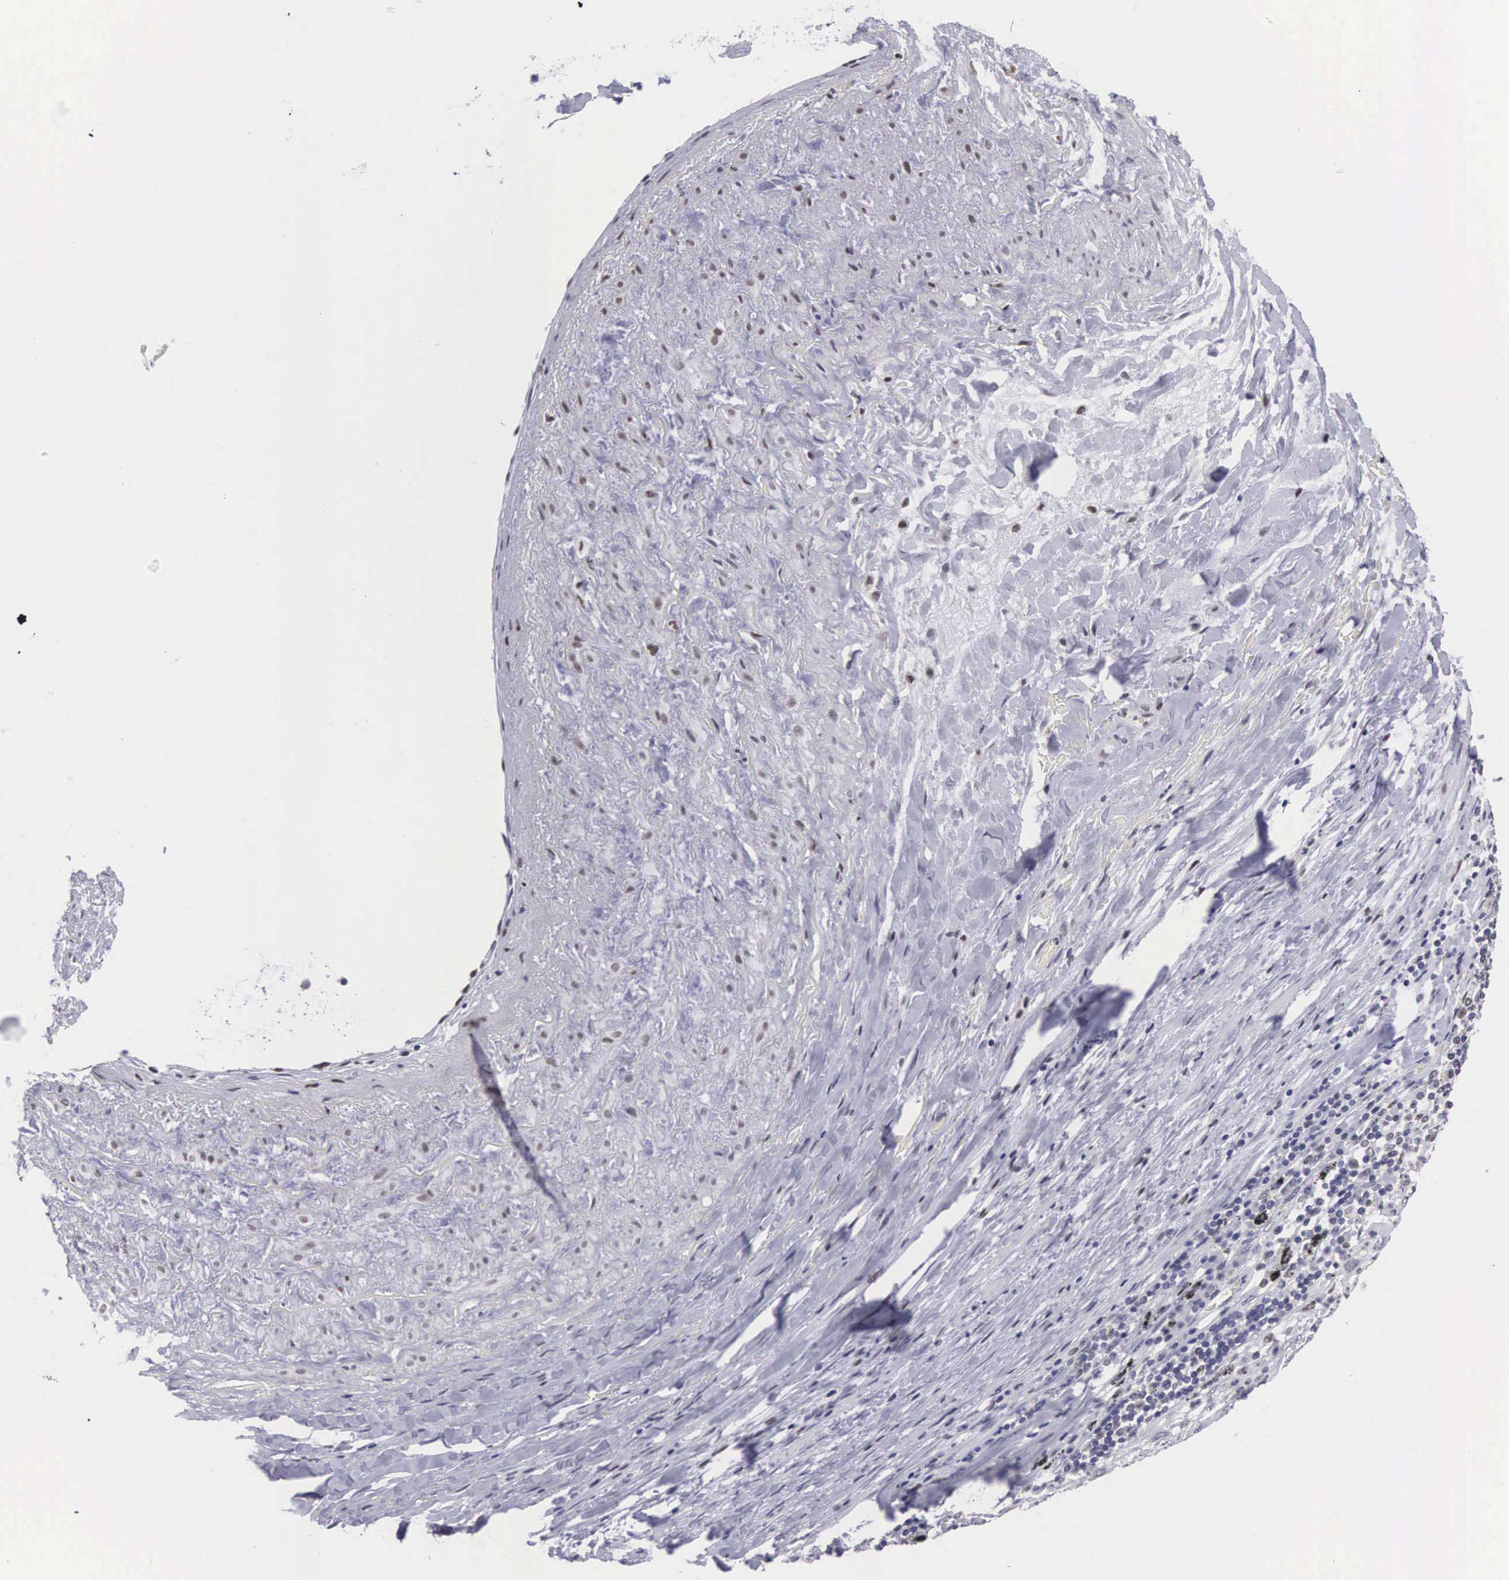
{"staining": {"intensity": "negative", "quantity": "none", "location": "none"}, "tissue": "lung cancer", "cell_type": "Tumor cells", "image_type": "cancer", "snomed": [{"axis": "morphology", "description": "Adenocarcinoma, NOS"}, {"axis": "topography", "description": "Lung"}], "caption": "The immunohistochemistry histopathology image has no significant staining in tumor cells of lung adenocarcinoma tissue.", "gene": "ETV6", "patient": {"sex": "male", "age": 48}}